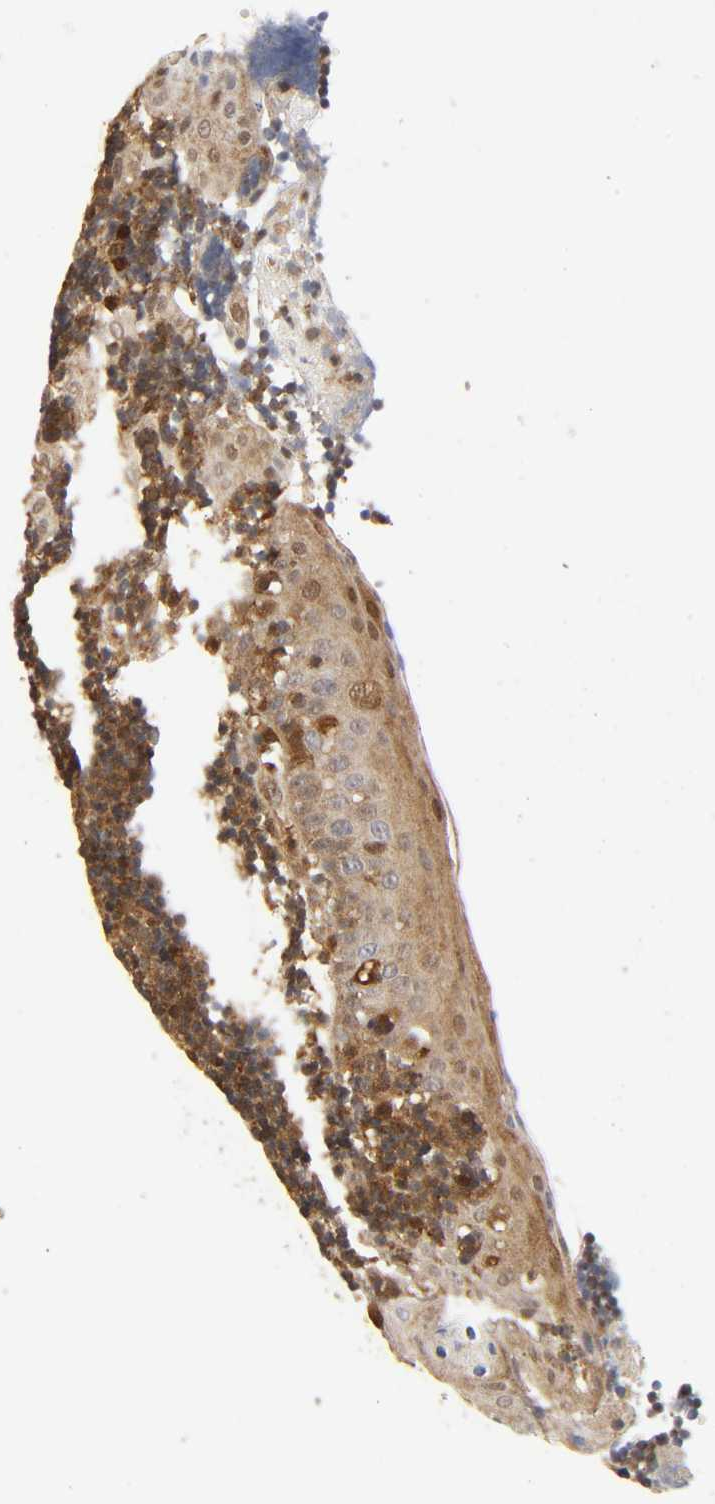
{"staining": {"intensity": "moderate", "quantity": "25%-75%", "location": "cytoplasmic/membranous"}, "tissue": "tonsil", "cell_type": "Non-germinal center cells", "image_type": "normal", "snomed": [{"axis": "morphology", "description": "Normal tissue, NOS"}, {"axis": "topography", "description": "Tonsil"}], "caption": "The histopathology image displays a brown stain indicating the presence of a protein in the cytoplasmic/membranous of non-germinal center cells in tonsil. The protein of interest is stained brown, and the nuclei are stained in blue (DAB IHC with brightfield microscopy, high magnification).", "gene": "CASP9", "patient": {"sex": "female", "age": 40}}